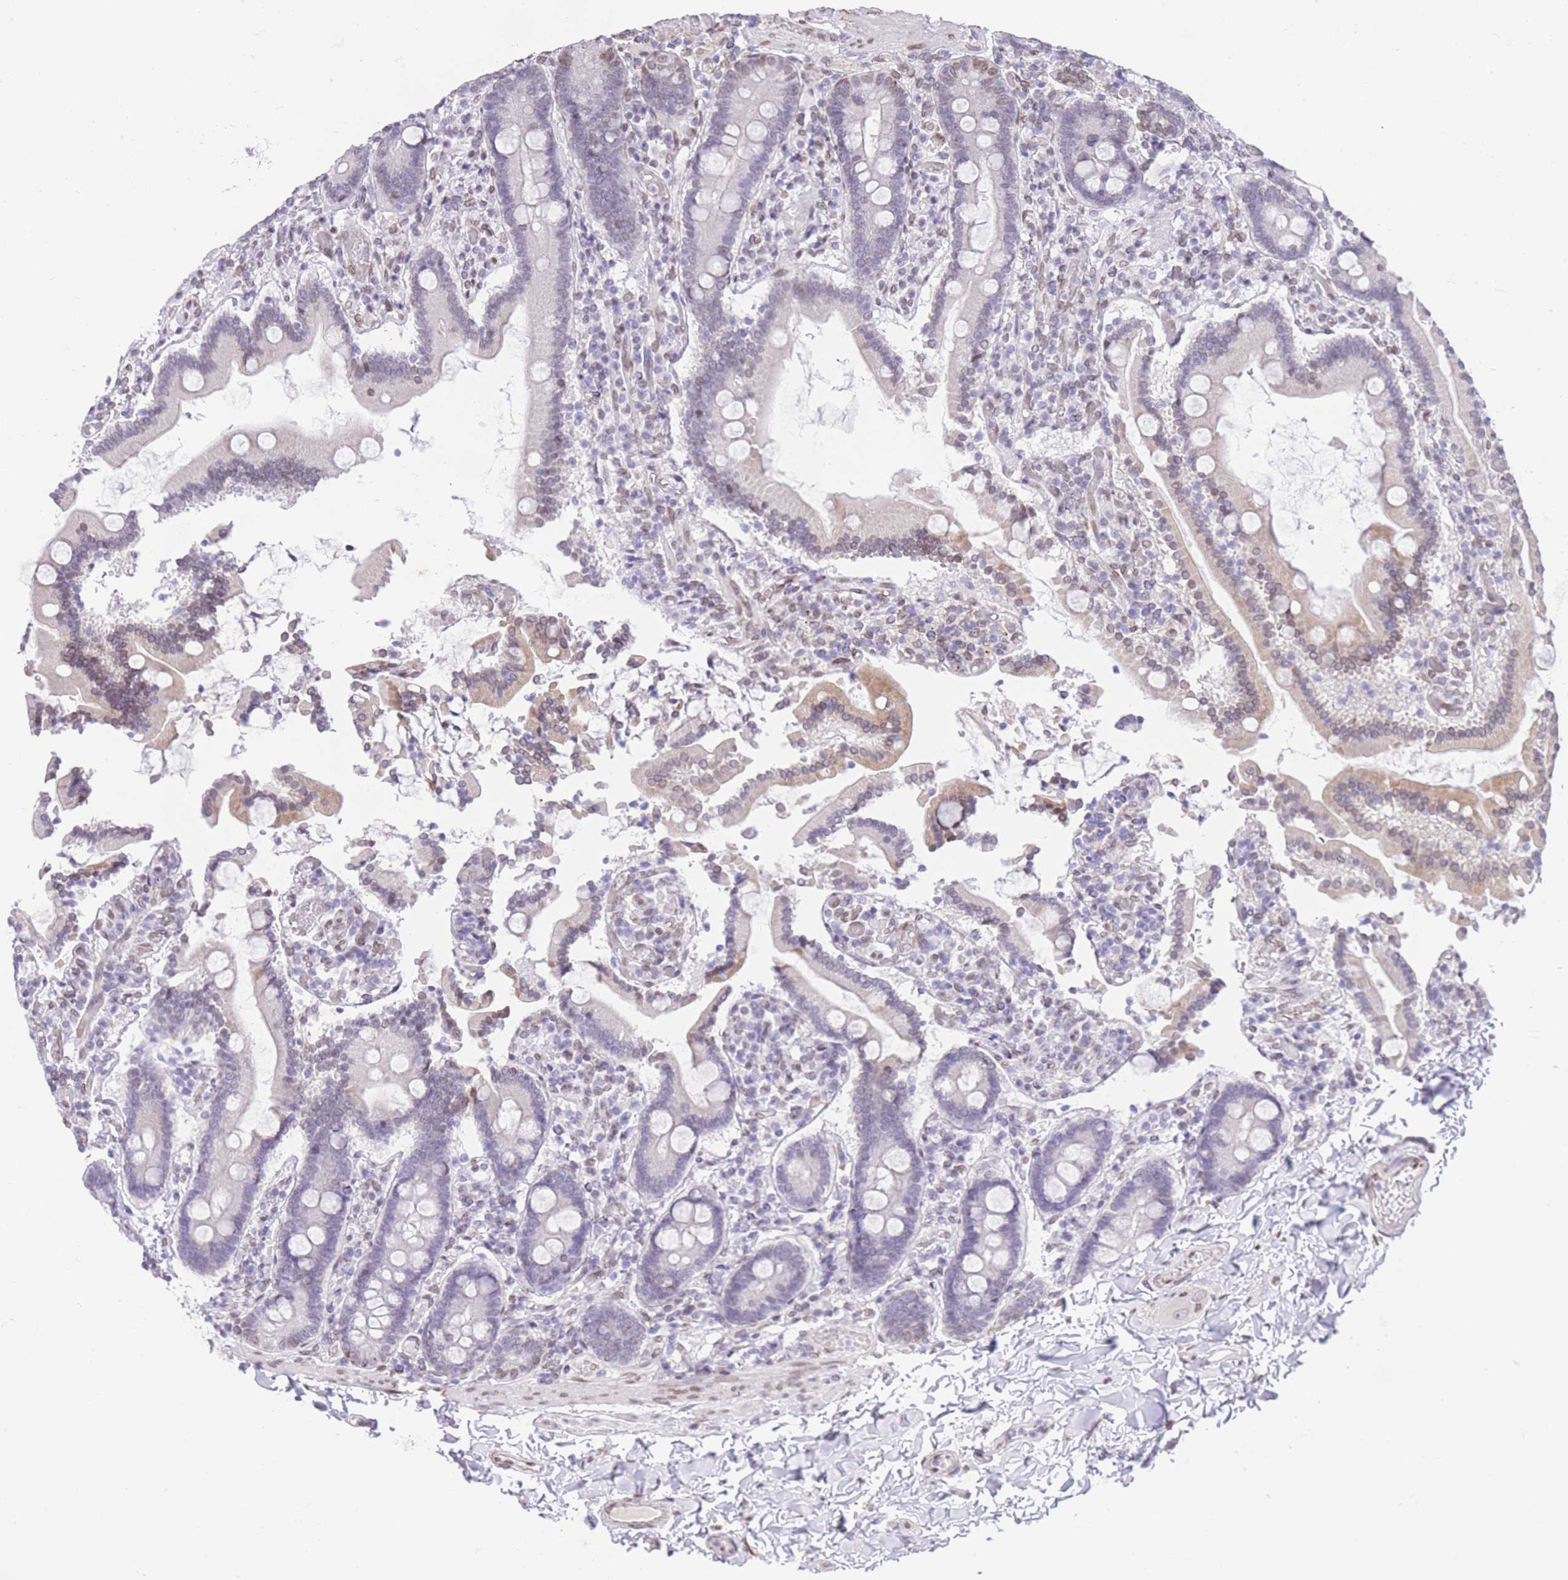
{"staining": {"intensity": "moderate", "quantity": "<25%", "location": "cytoplasmic/membranous,nuclear"}, "tissue": "duodenum", "cell_type": "Glandular cells", "image_type": "normal", "snomed": [{"axis": "morphology", "description": "Normal tissue, NOS"}, {"axis": "topography", "description": "Duodenum"}], "caption": "Immunohistochemistry (IHC) photomicrograph of unremarkable human duodenum stained for a protein (brown), which reveals low levels of moderate cytoplasmic/membranous,nuclear positivity in approximately <25% of glandular cells.", "gene": "OR10AD1", "patient": {"sex": "male", "age": 55}}